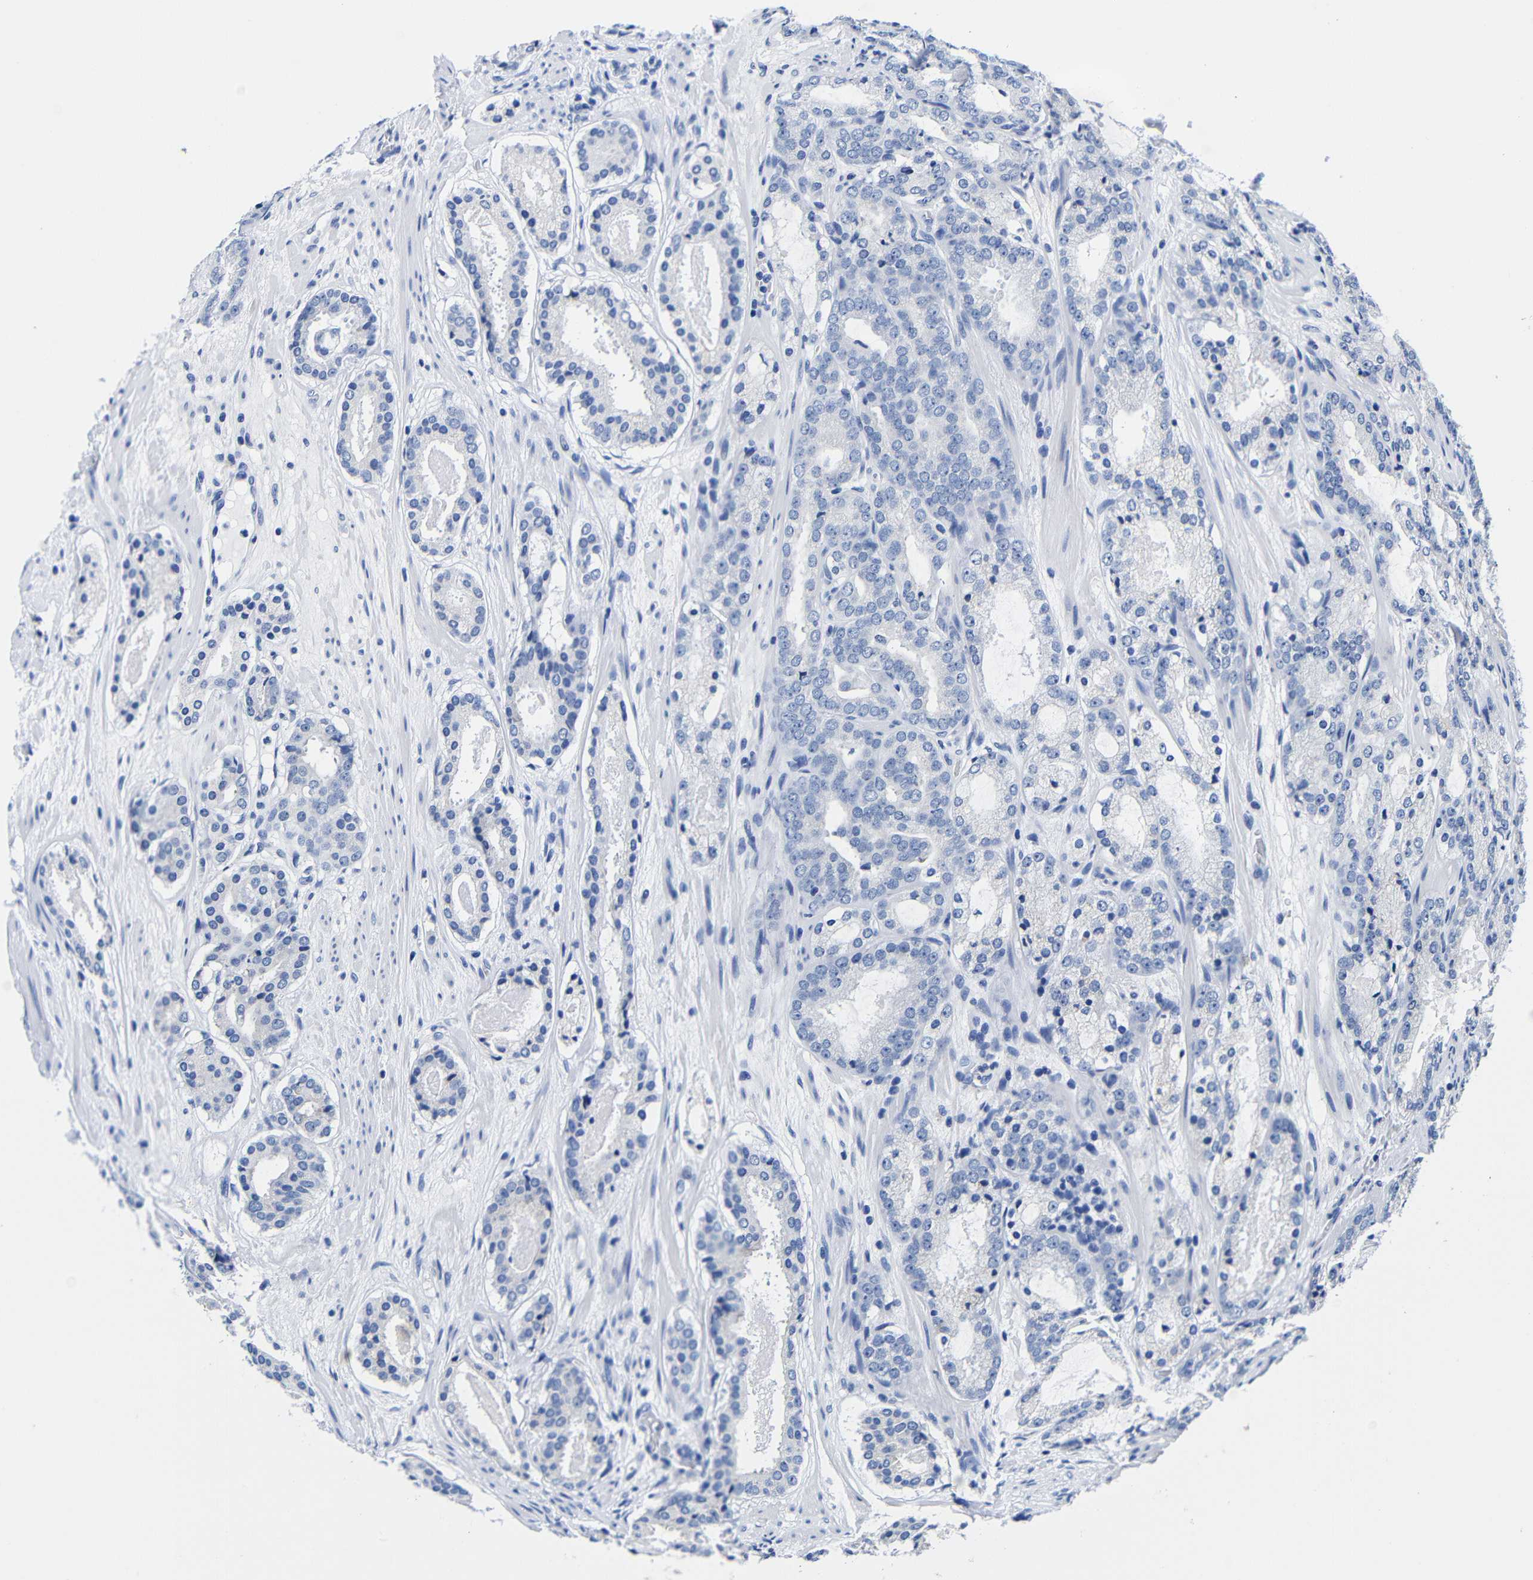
{"staining": {"intensity": "negative", "quantity": "none", "location": "none"}, "tissue": "prostate cancer", "cell_type": "Tumor cells", "image_type": "cancer", "snomed": [{"axis": "morphology", "description": "Adenocarcinoma, Low grade"}, {"axis": "topography", "description": "Prostate"}], "caption": "IHC histopathology image of human low-grade adenocarcinoma (prostate) stained for a protein (brown), which reveals no positivity in tumor cells.", "gene": "CLEC4G", "patient": {"sex": "male", "age": 69}}